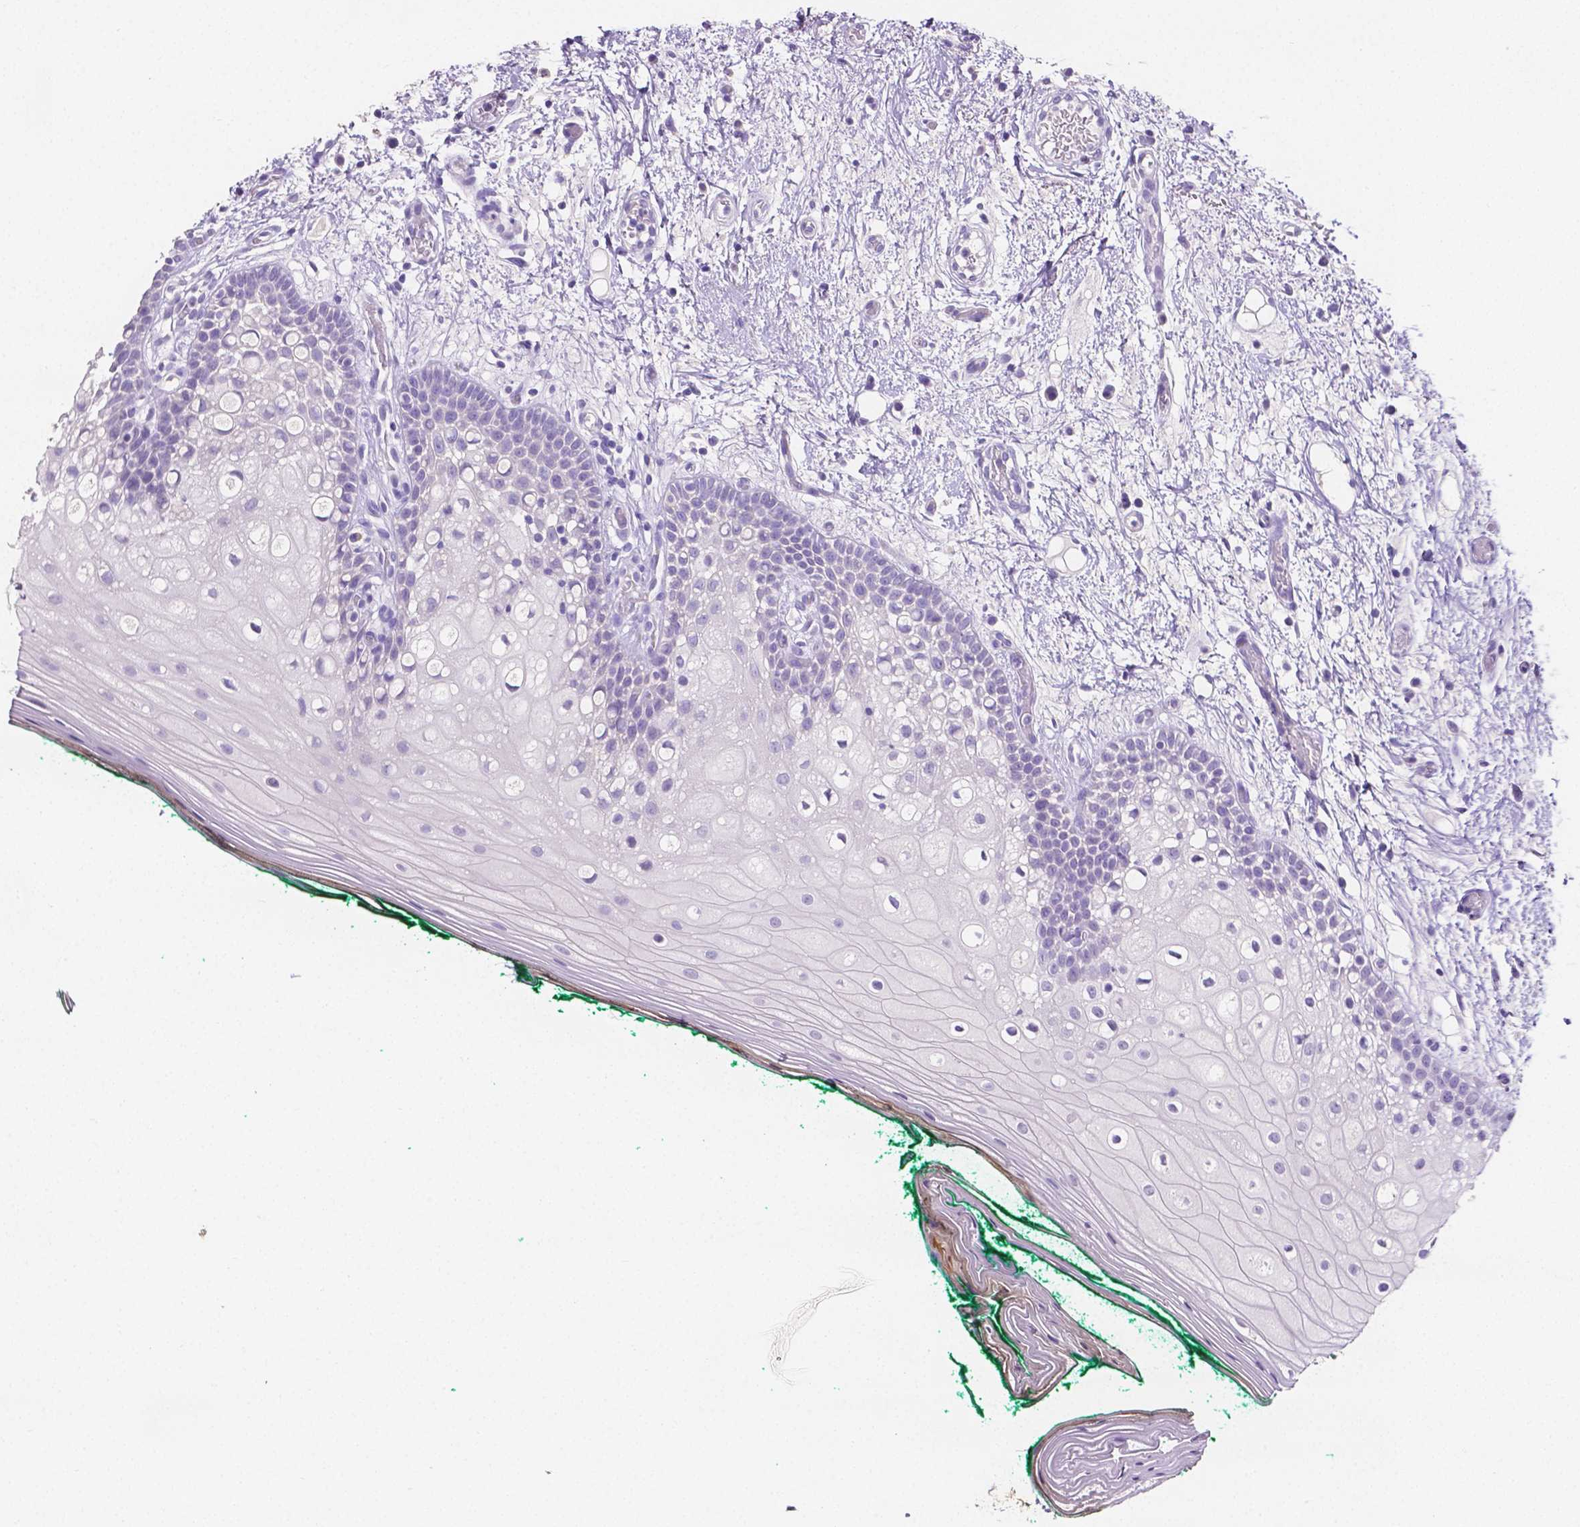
{"staining": {"intensity": "negative", "quantity": "none", "location": "none"}, "tissue": "oral mucosa", "cell_type": "Squamous epithelial cells", "image_type": "normal", "snomed": [{"axis": "morphology", "description": "Normal tissue, NOS"}, {"axis": "topography", "description": "Oral tissue"}], "caption": "Histopathology image shows no significant protein staining in squamous epithelial cells of unremarkable oral mucosa.", "gene": "SLC22A2", "patient": {"sex": "female", "age": 83}}